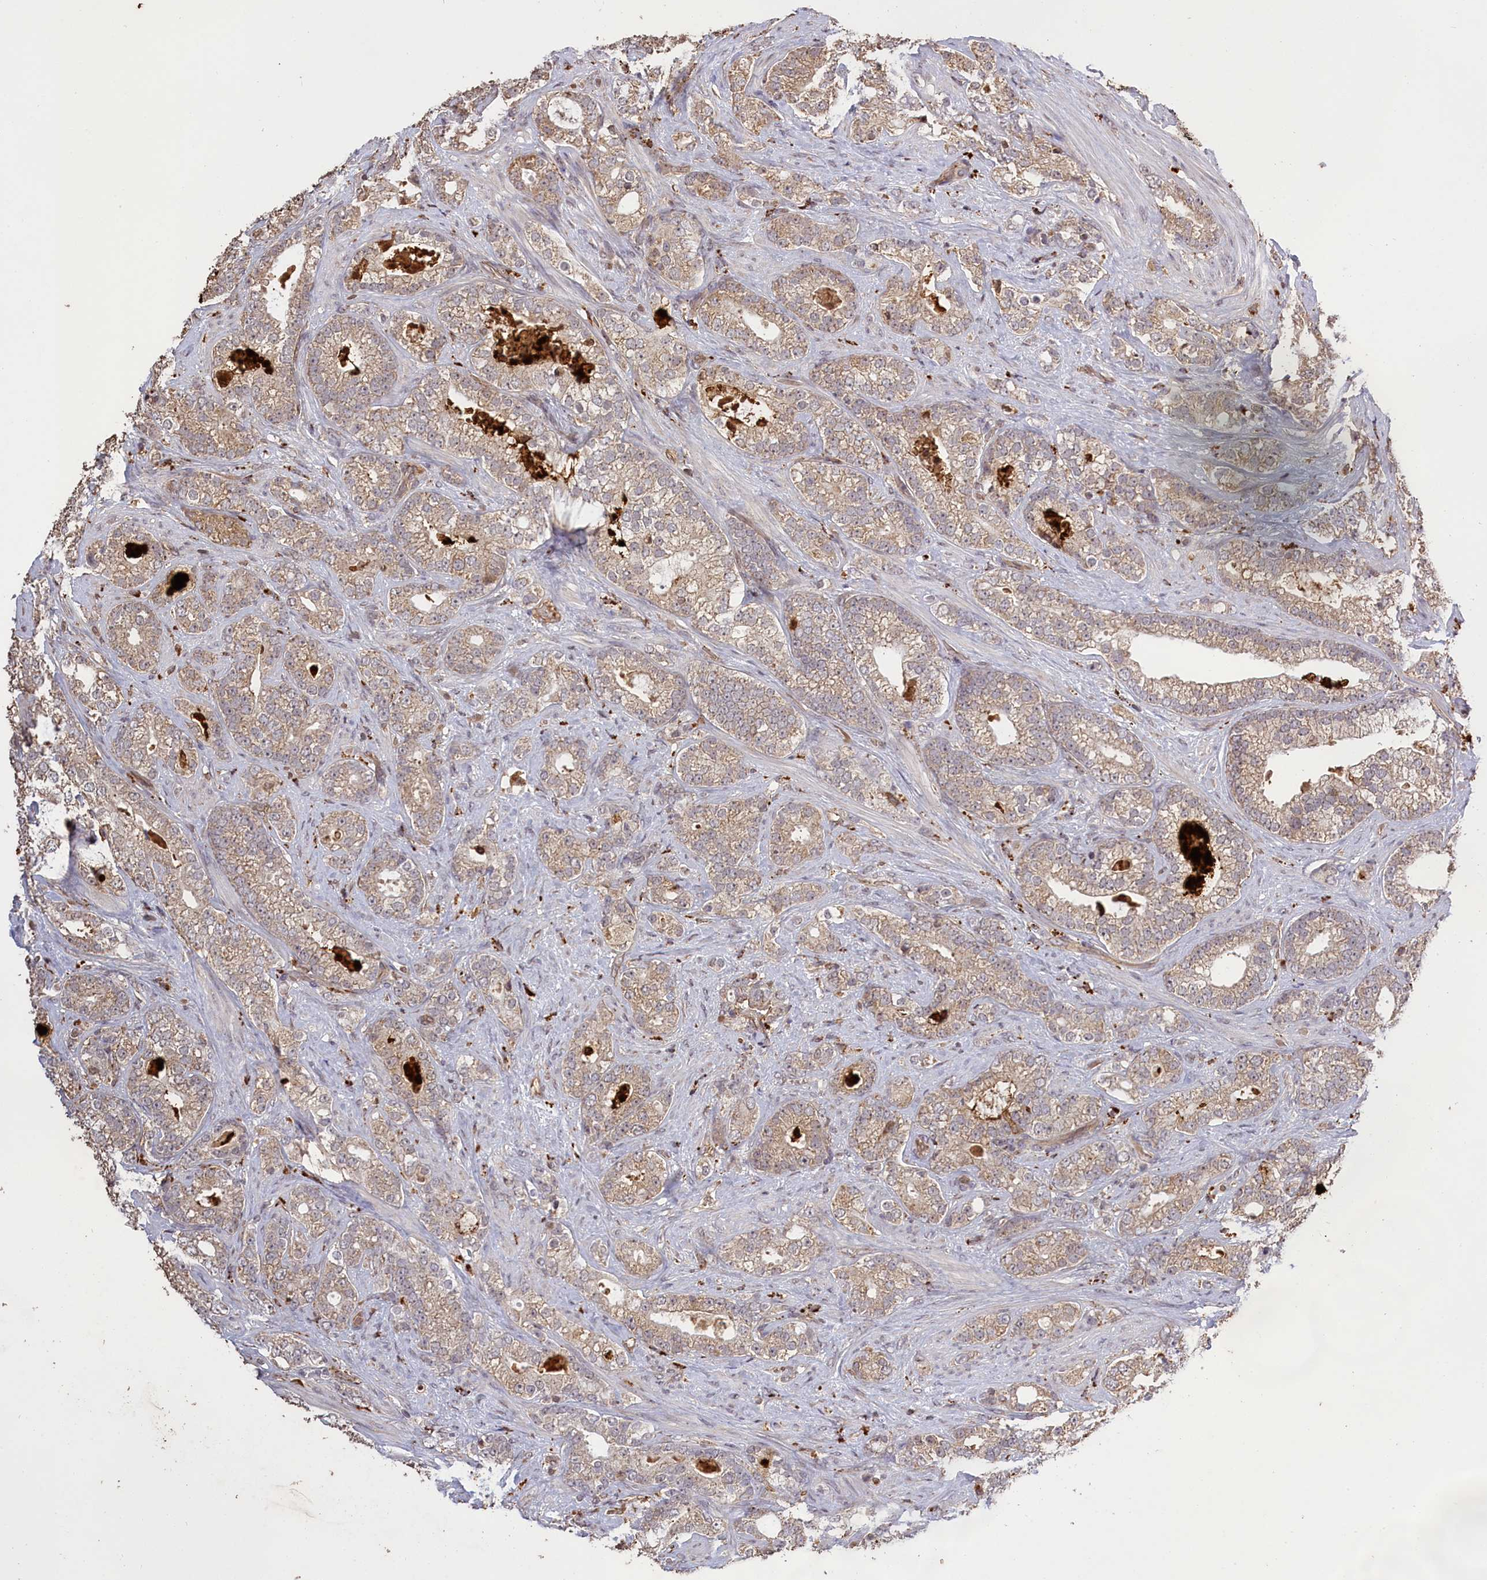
{"staining": {"intensity": "weak", "quantity": ">75%", "location": "cytoplasmic/membranous"}, "tissue": "prostate cancer", "cell_type": "Tumor cells", "image_type": "cancer", "snomed": [{"axis": "morphology", "description": "Adenocarcinoma, High grade"}, {"axis": "topography", "description": "Prostate and seminal vesicle, NOS"}], "caption": "This is an image of immunohistochemistry (IHC) staining of prostate adenocarcinoma (high-grade), which shows weak positivity in the cytoplasmic/membranous of tumor cells.", "gene": "CLRN2", "patient": {"sex": "male", "age": 67}}